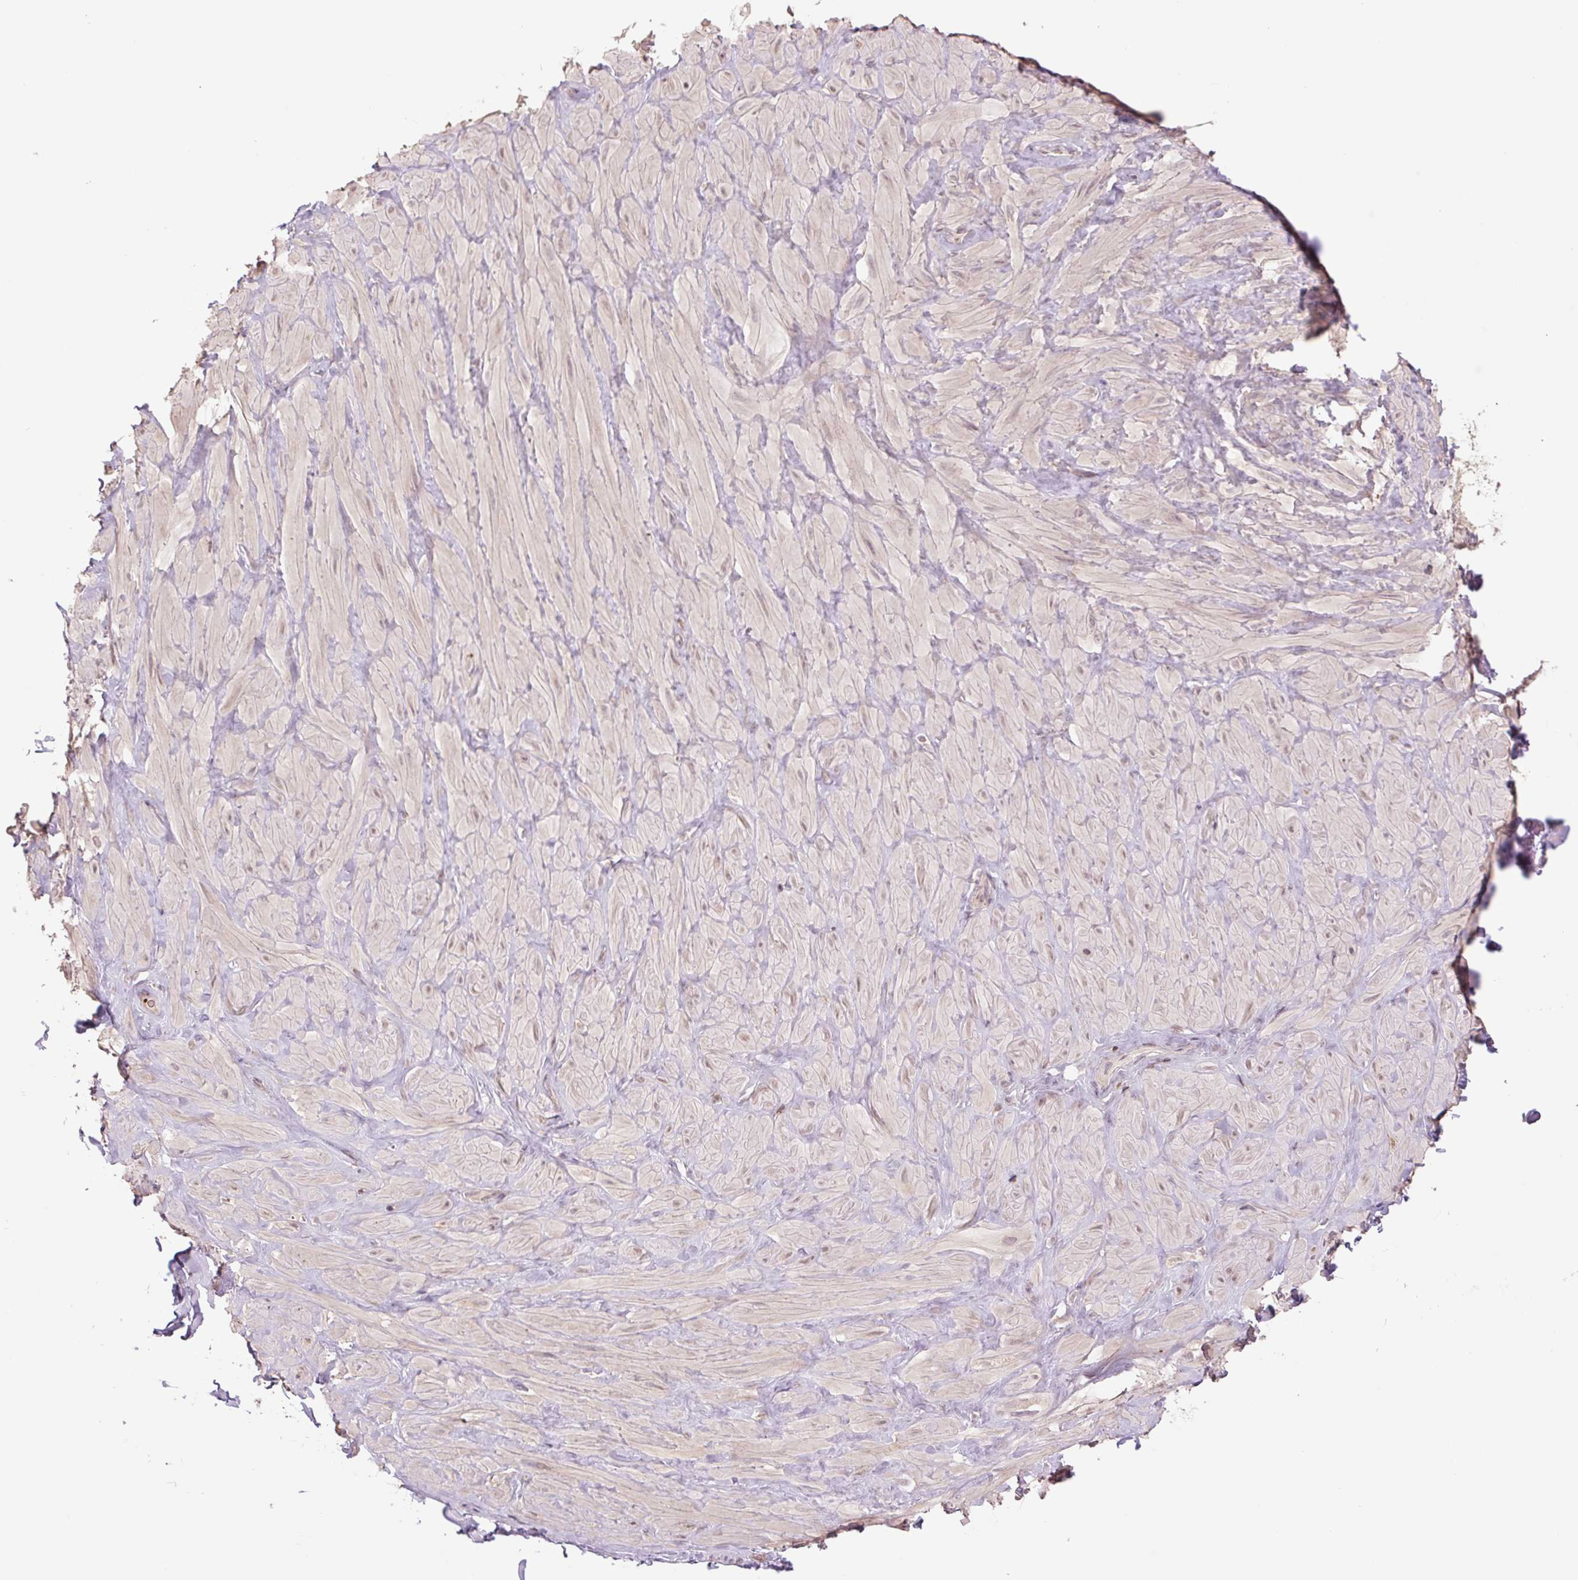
{"staining": {"intensity": "moderate", "quantity": "<25%", "location": "cytoplasmic/membranous"}, "tissue": "adipose tissue", "cell_type": "Adipocytes", "image_type": "normal", "snomed": [{"axis": "morphology", "description": "Normal tissue, NOS"}, {"axis": "topography", "description": "Vascular tissue"}, {"axis": "topography", "description": "Peripheral nerve tissue"}], "caption": "Human adipose tissue stained for a protein (brown) exhibits moderate cytoplasmic/membranous positive staining in about <25% of adipocytes.", "gene": "TMEM160", "patient": {"sex": "male", "age": 41}}